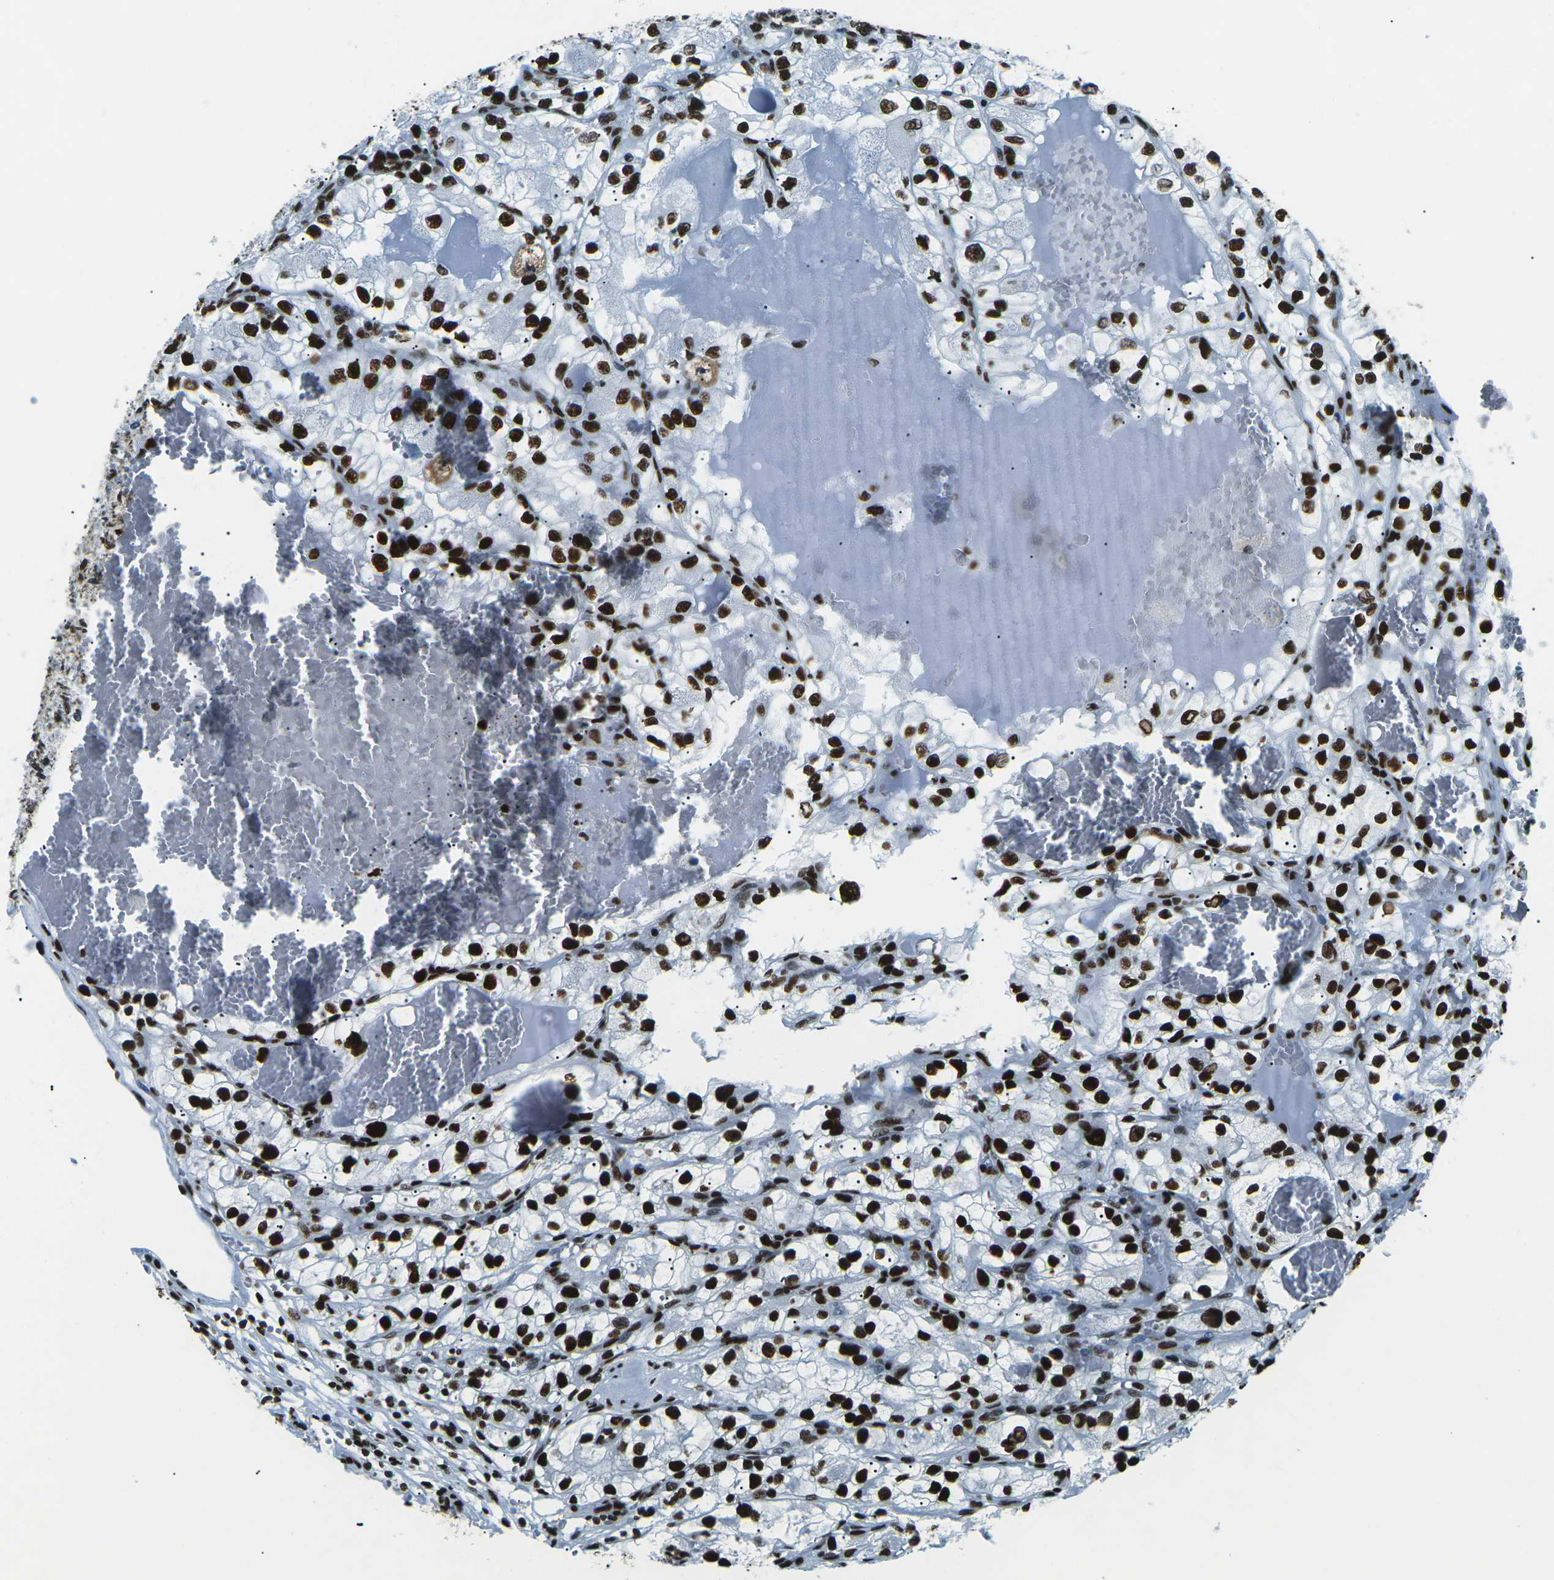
{"staining": {"intensity": "strong", "quantity": ">75%", "location": "nuclear"}, "tissue": "renal cancer", "cell_type": "Tumor cells", "image_type": "cancer", "snomed": [{"axis": "morphology", "description": "Adenocarcinoma, NOS"}, {"axis": "topography", "description": "Kidney"}], "caption": "Immunohistochemical staining of renal adenocarcinoma reveals strong nuclear protein staining in about >75% of tumor cells. (DAB (3,3'-diaminobenzidine) IHC with brightfield microscopy, high magnification).", "gene": "HNRNPL", "patient": {"sex": "female", "age": 57}}